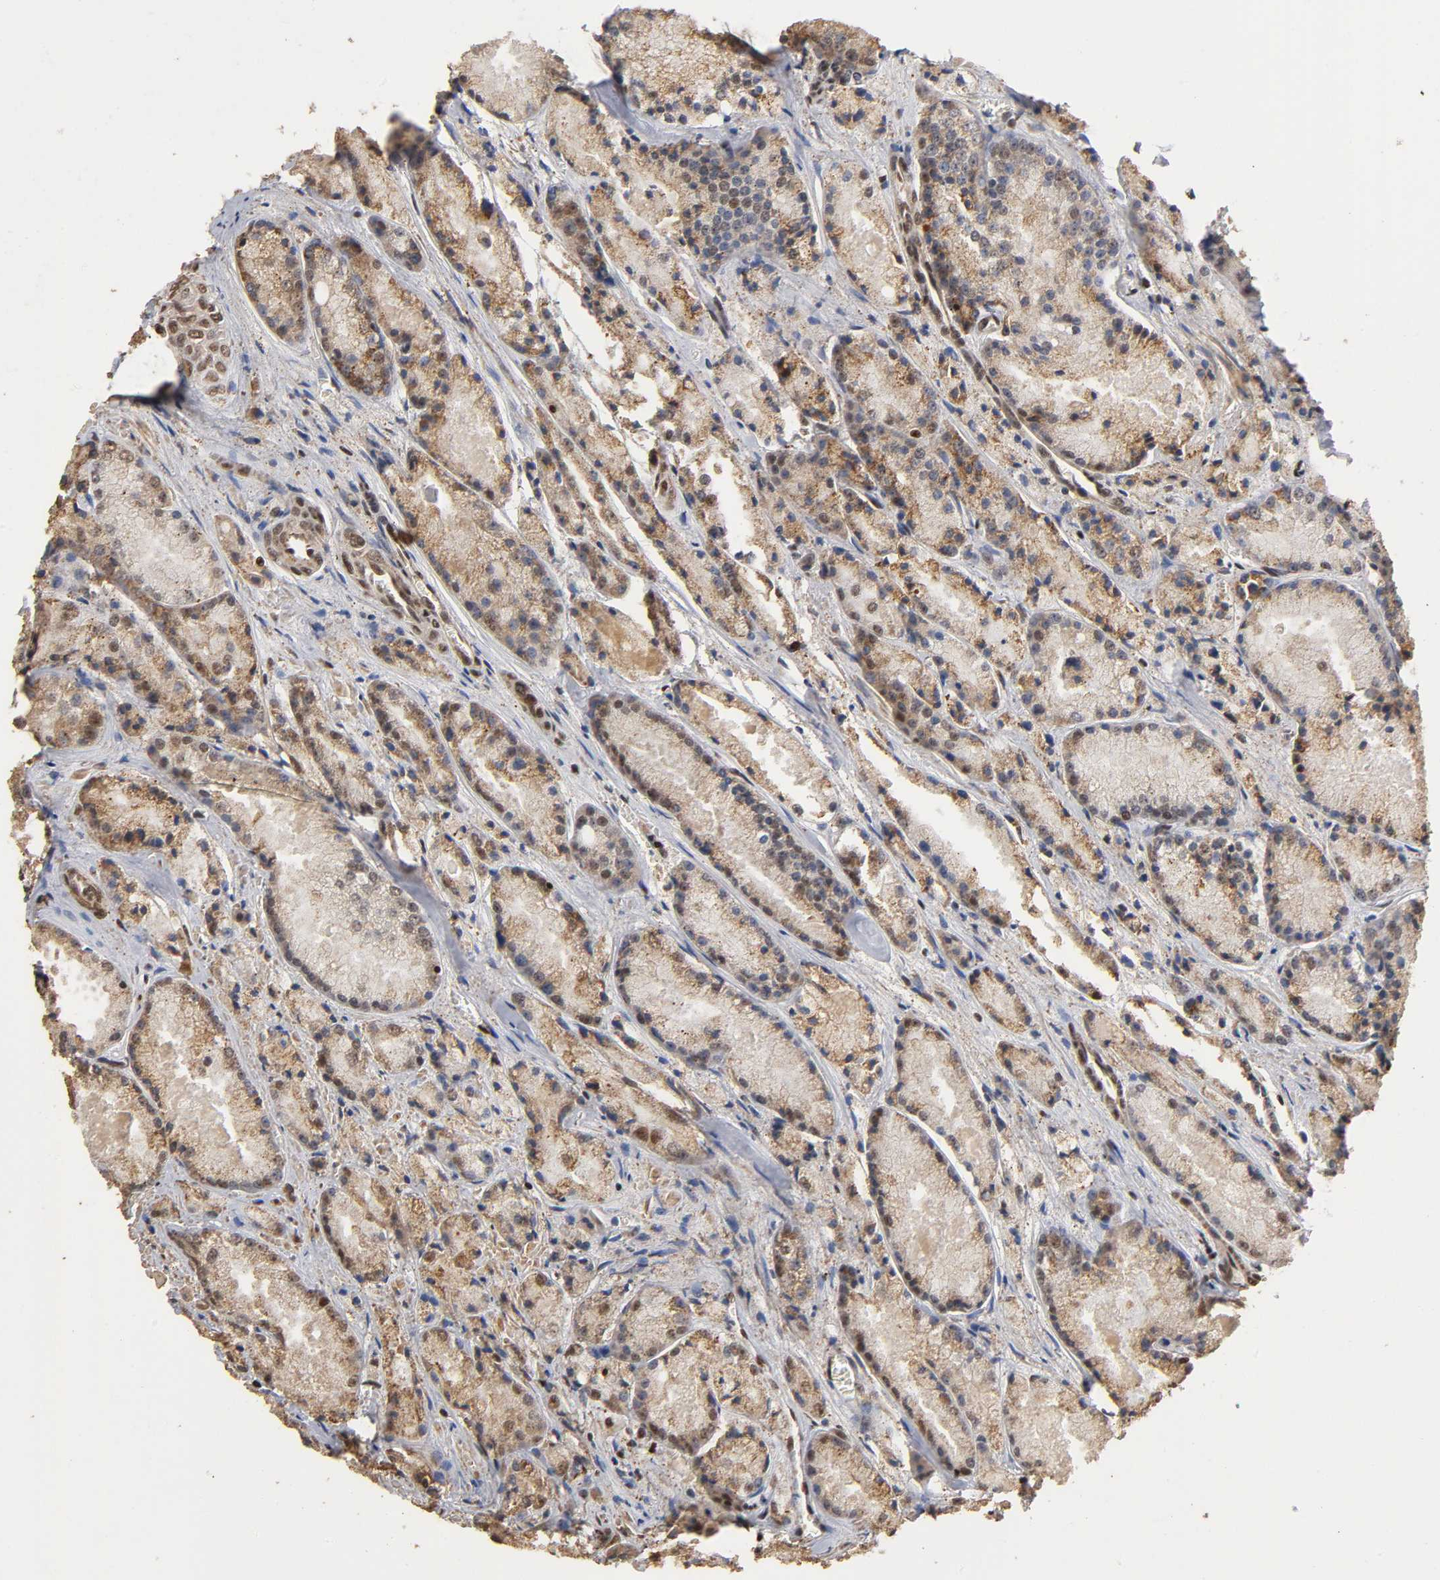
{"staining": {"intensity": "moderate", "quantity": ">75%", "location": "cytoplasmic/membranous,nuclear"}, "tissue": "prostate cancer", "cell_type": "Tumor cells", "image_type": "cancer", "snomed": [{"axis": "morphology", "description": "Adenocarcinoma, Low grade"}, {"axis": "topography", "description": "Prostate"}], "caption": "Protein staining of prostate cancer (adenocarcinoma (low-grade)) tissue displays moderate cytoplasmic/membranous and nuclear positivity in approximately >75% of tumor cells.", "gene": "RNF122", "patient": {"sex": "male", "age": 64}}